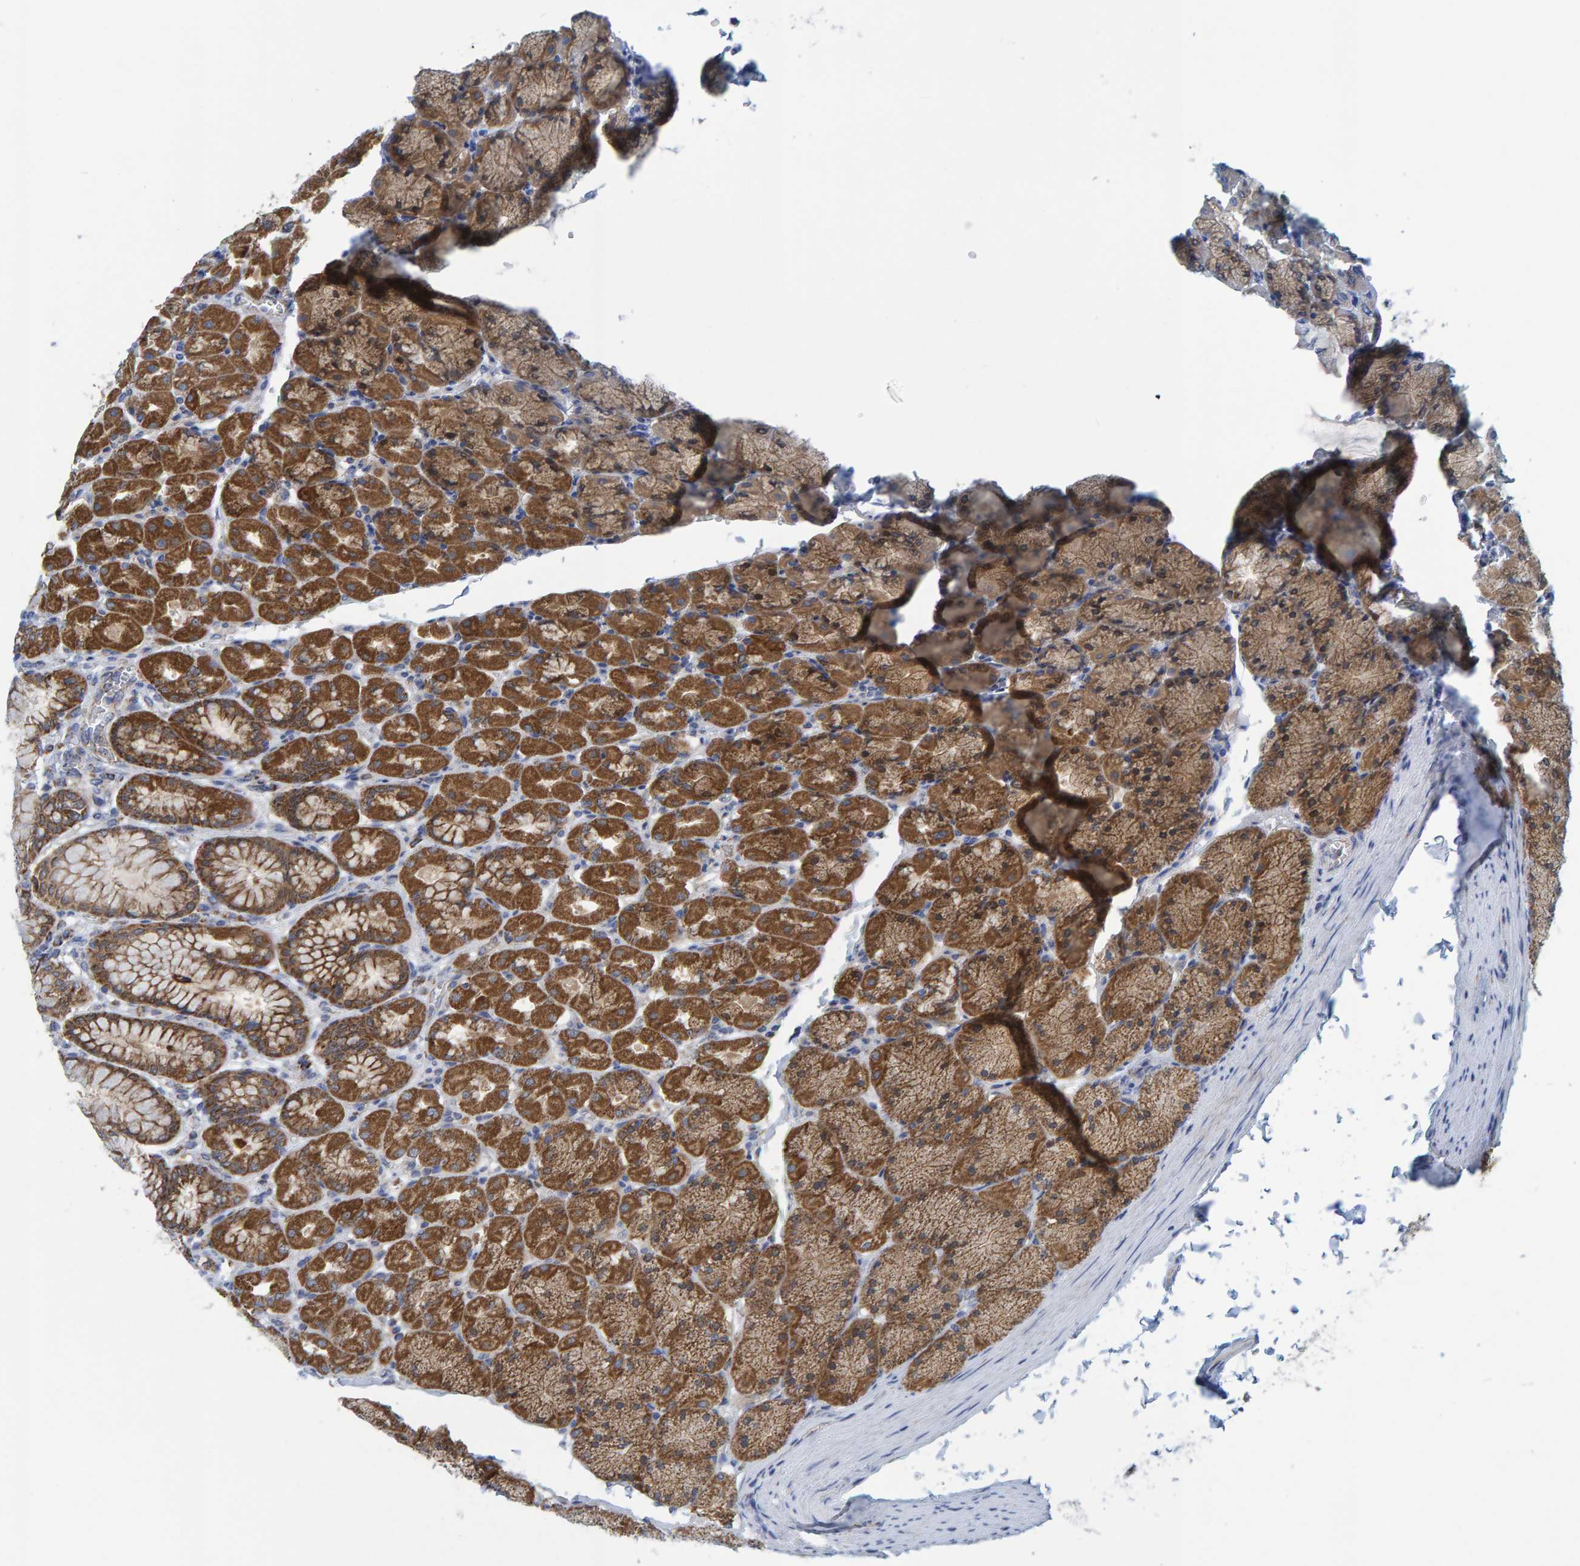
{"staining": {"intensity": "moderate", "quantity": ">75%", "location": "cytoplasmic/membranous"}, "tissue": "stomach", "cell_type": "Glandular cells", "image_type": "normal", "snomed": [{"axis": "morphology", "description": "Normal tissue, NOS"}, {"axis": "topography", "description": "Stomach, upper"}], "caption": "Human stomach stained with a brown dye reveals moderate cytoplasmic/membranous positive positivity in about >75% of glandular cells.", "gene": "MRPS7", "patient": {"sex": "female", "age": 56}}